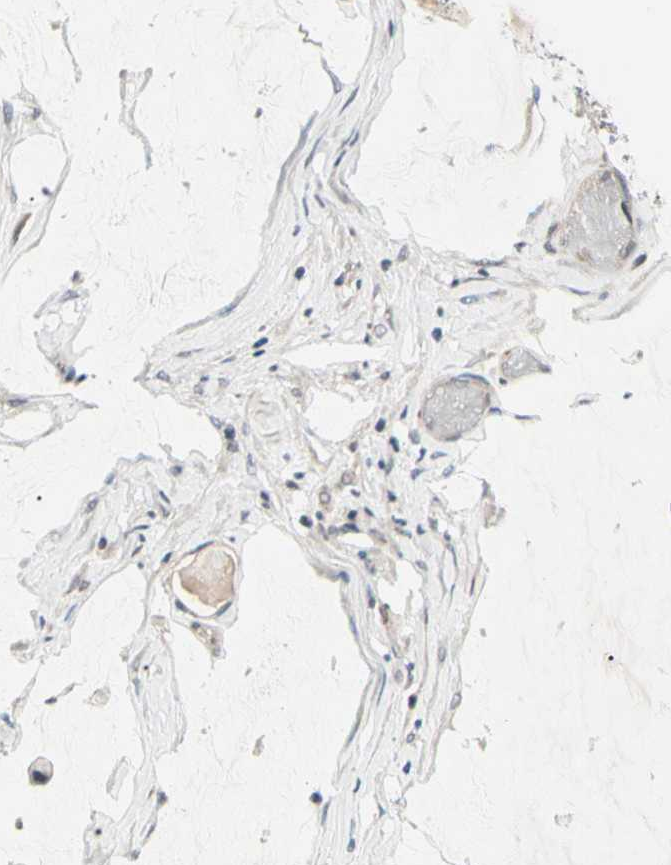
{"staining": {"intensity": "weak", "quantity": "<25%", "location": "cytoplasmic/membranous"}, "tissue": "ovarian cancer", "cell_type": "Tumor cells", "image_type": "cancer", "snomed": [{"axis": "morphology", "description": "Cystadenocarcinoma, mucinous, NOS"}, {"axis": "topography", "description": "Ovary"}], "caption": "Human ovarian cancer (mucinous cystadenocarcinoma) stained for a protein using IHC reveals no positivity in tumor cells.", "gene": "GREM1", "patient": {"sex": "female", "age": 39}}